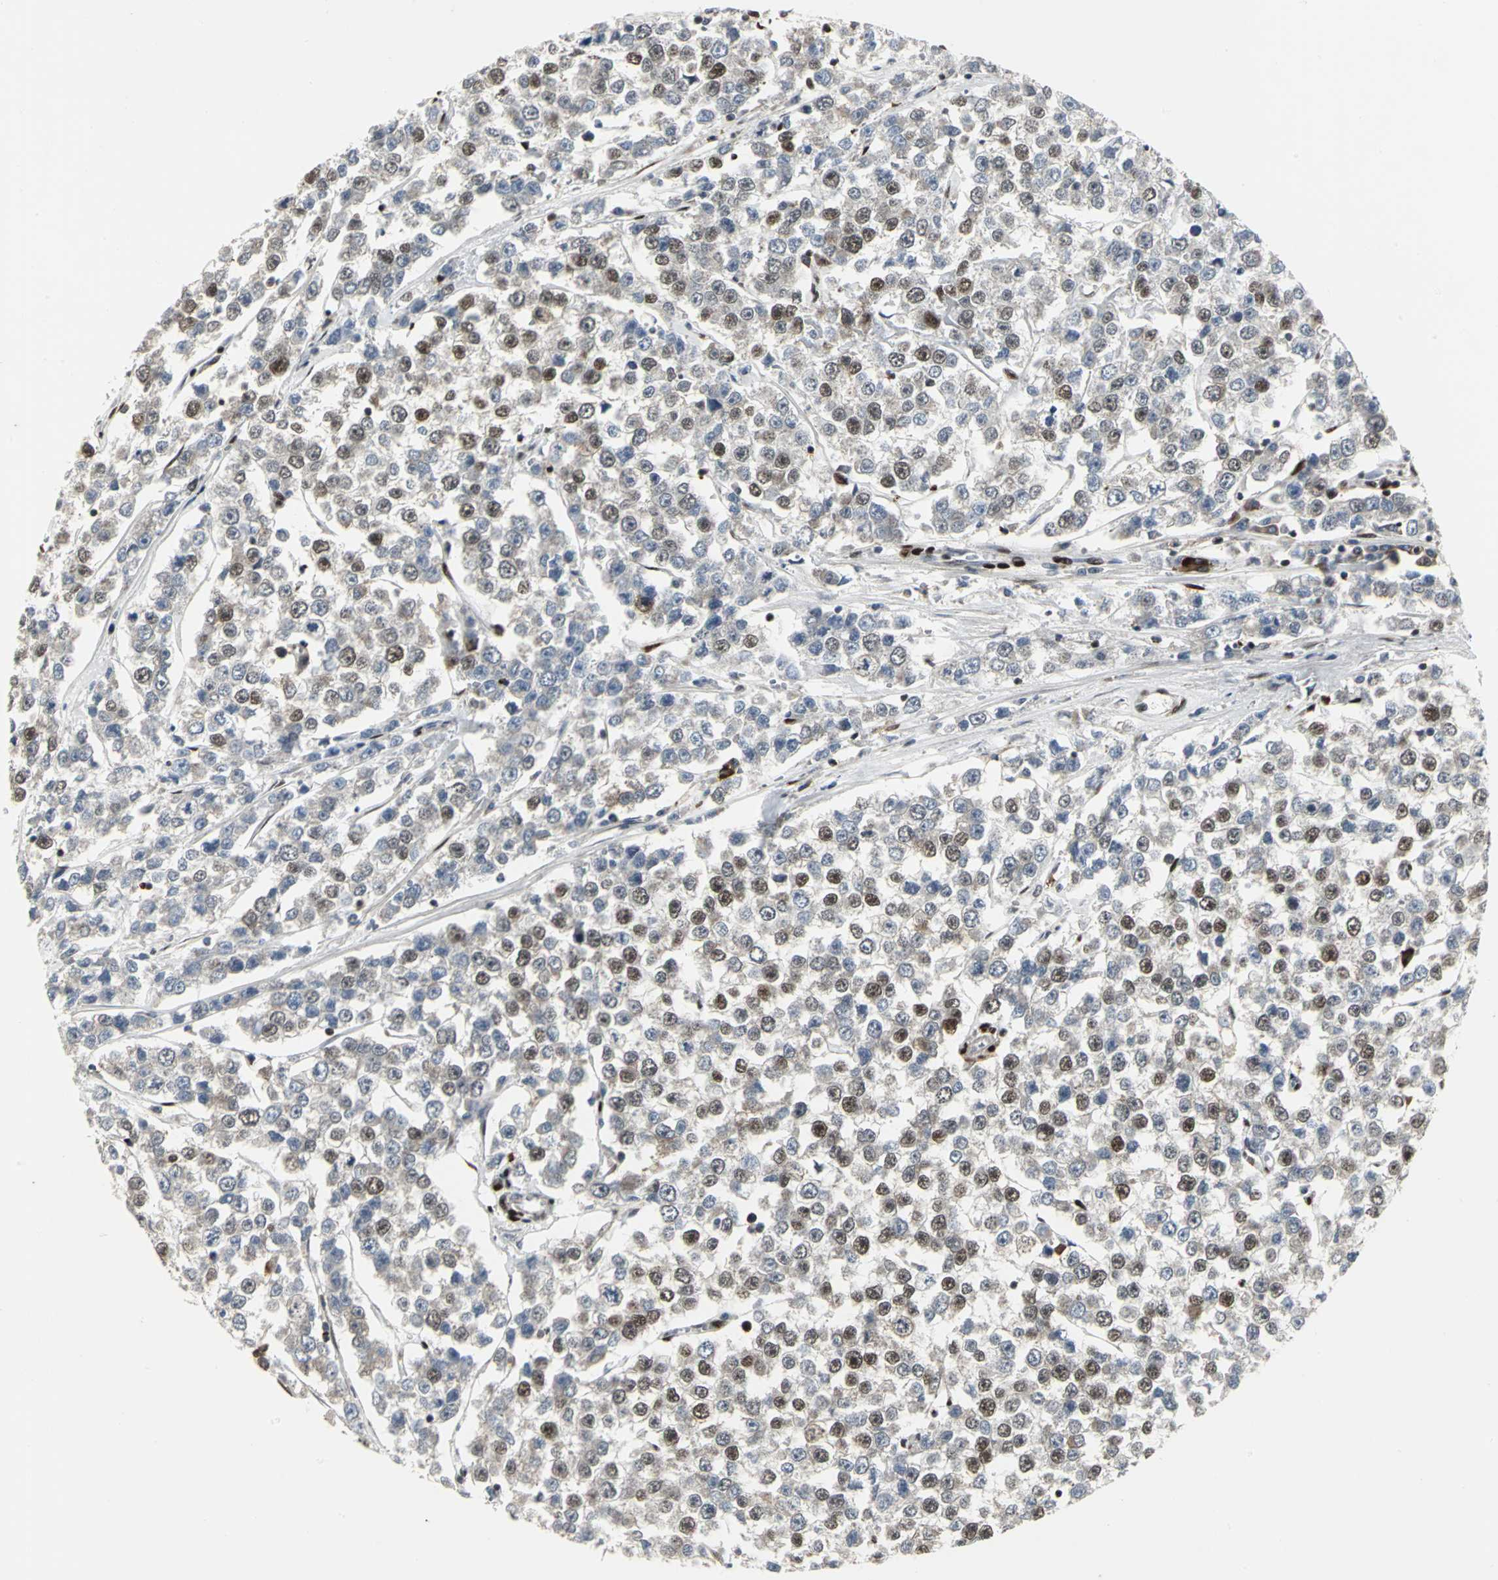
{"staining": {"intensity": "moderate", "quantity": "25%-75%", "location": "nuclear"}, "tissue": "testis cancer", "cell_type": "Tumor cells", "image_type": "cancer", "snomed": [{"axis": "morphology", "description": "Seminoma, NOS"}, {"axis": "morphology", "description": "Carcinoma, Embryonal, NOS"}, {"axis": "topography", "description": "Testis"}], "caption": "Immunohistochemical staining of human testis cancer (embryonal carcinoma) shows medium levels of moderate nuclear staining in approximately 25%-75% of tumor cells.", "gene": "SRF", "patient": {"sex": "male", "age": 52}}